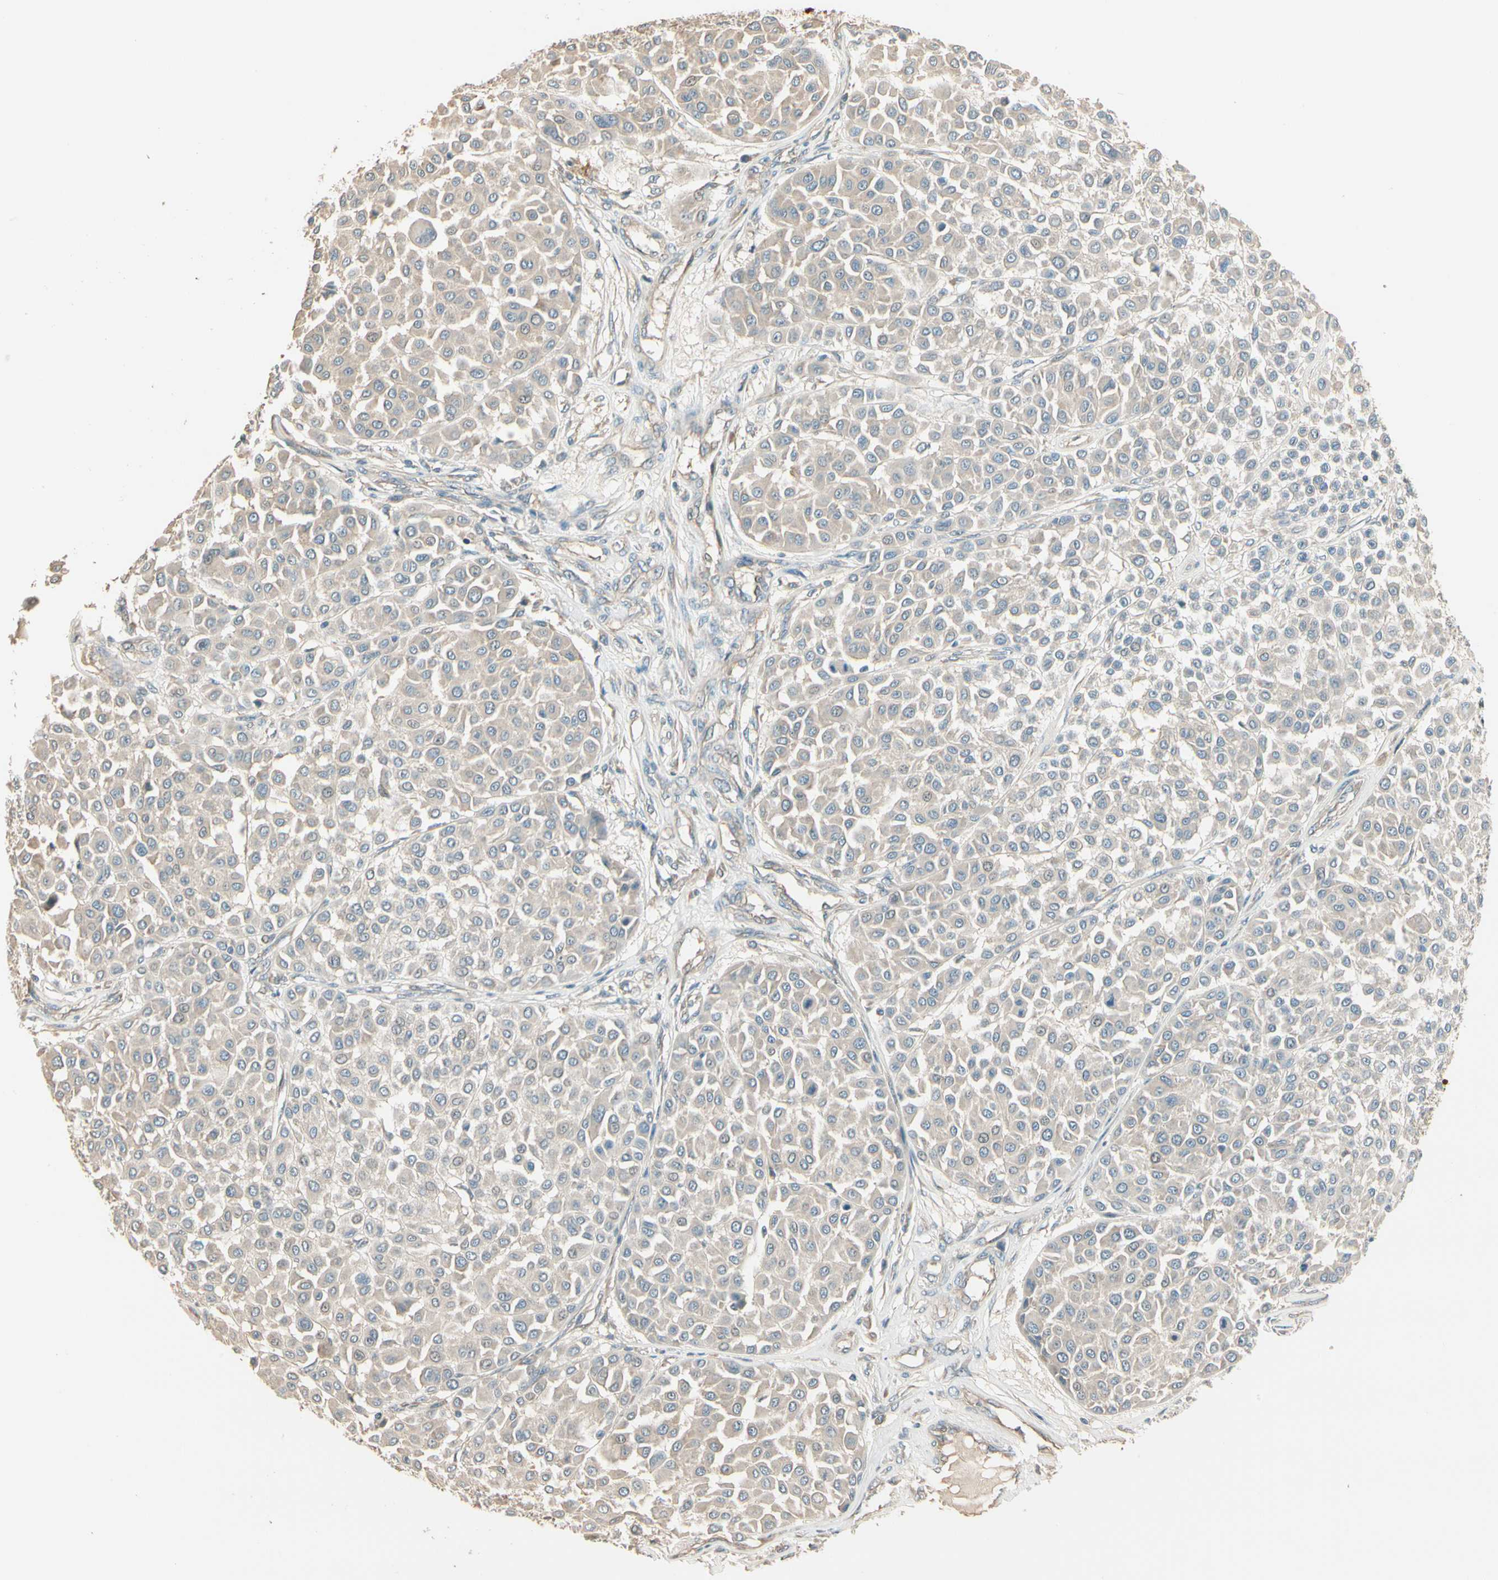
{"staining": {"intensity": "negative", "quantity": "none", "location": "none"}, "tissue": "melanoma", "cell_type": "Tumor cells", "image_type": "cancer", "snomed": [{"axis": "morphology", "description": "Malignant melanoma, Metastatic site"}, {"axis": "topography", "description": "Soft tissue"}], "caption": "This is a image of immunohistochemistry staining of melanoma, which shows no staining in tumor cells. (Stains: DAB (3,3'-diaminobenzidine) immunohistochemistry (IHC) with hematoxylin counter stain, Microscopy: brightfield microscopy at high magnification).", "gene": "TNFRSF21", "patient": {"sex": "male", "age": 41}}